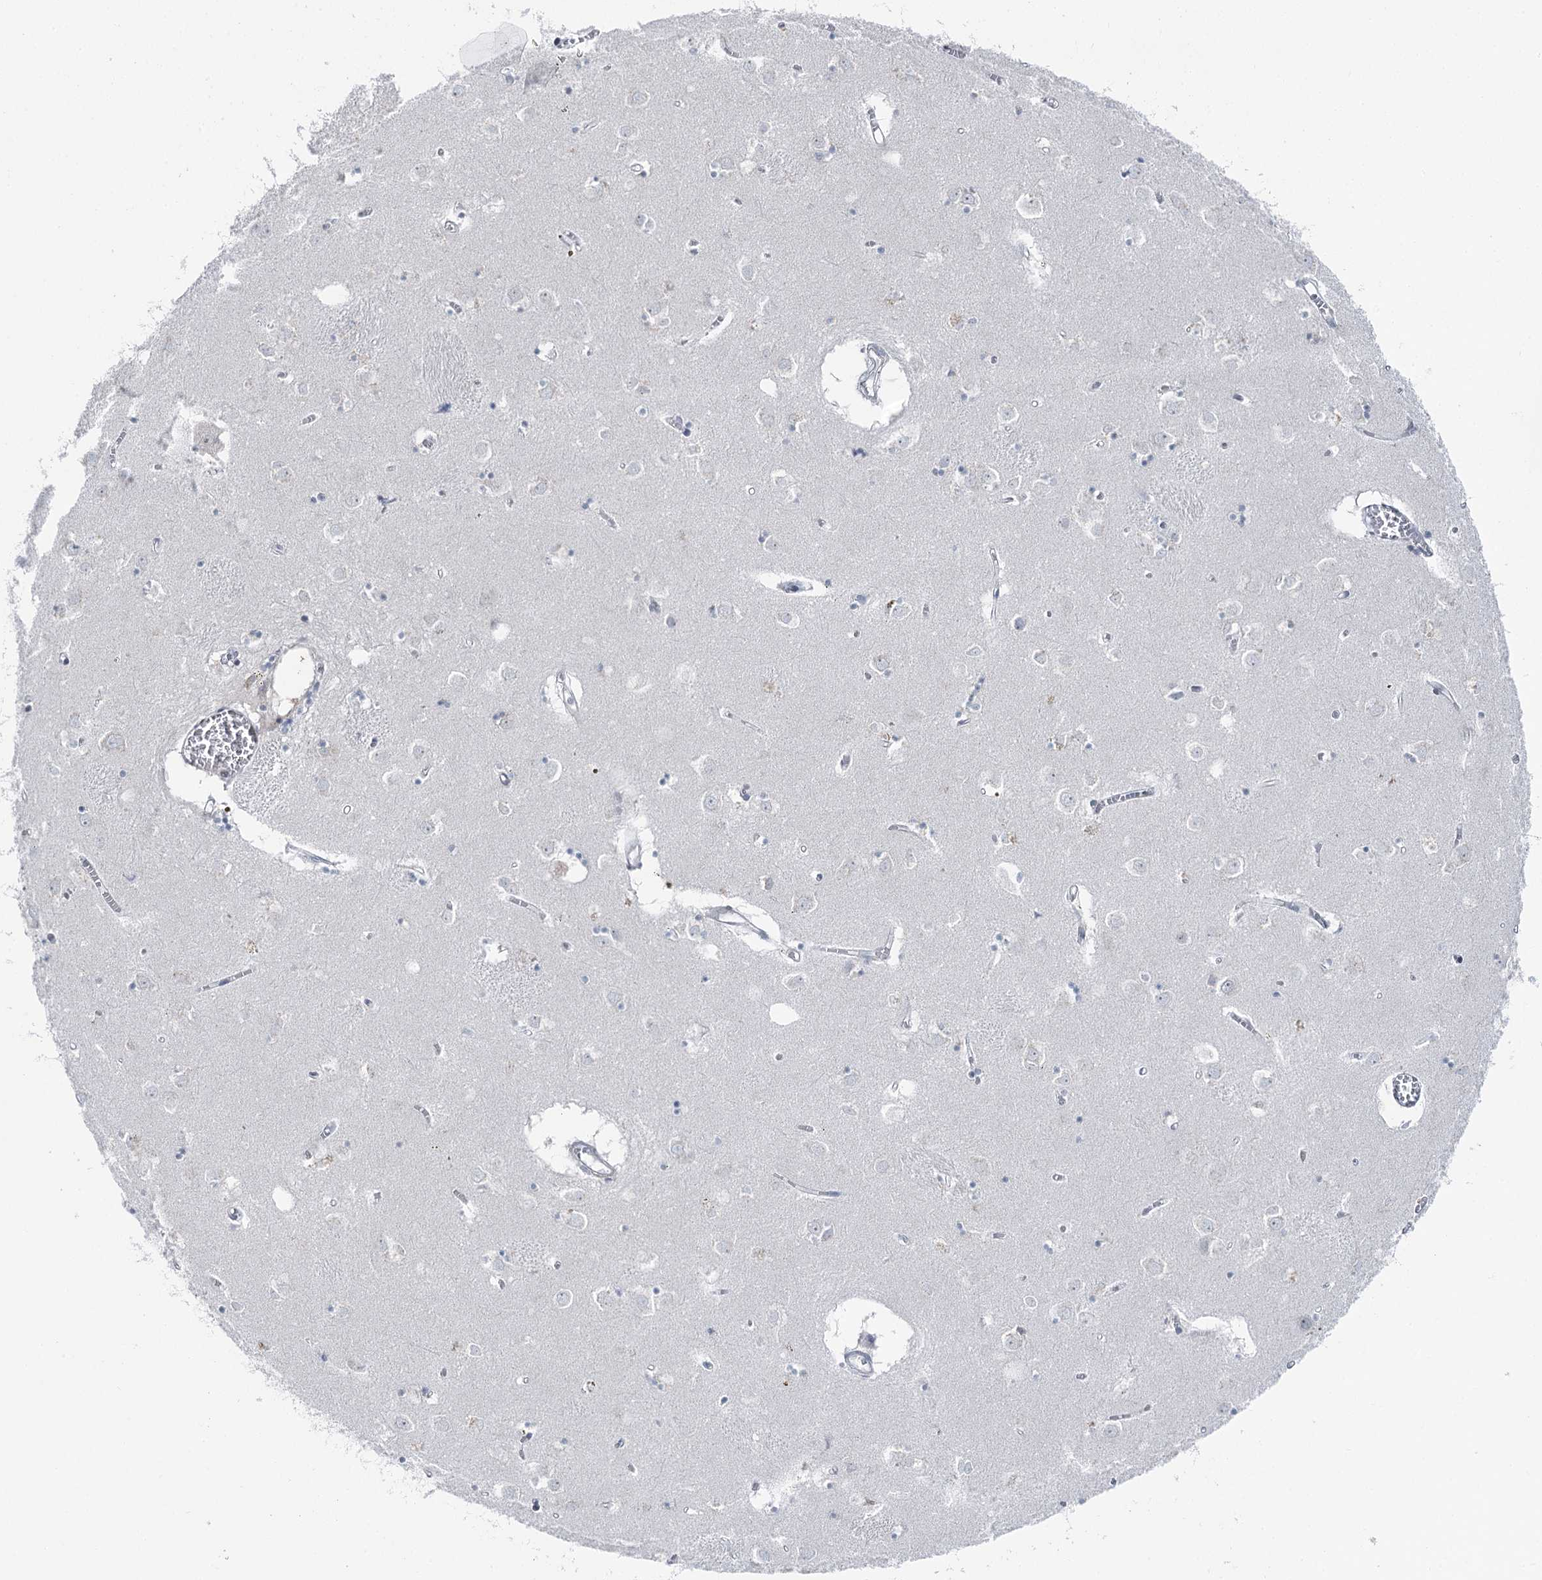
{"staining": {"intensity": "negative", "quantity": "none", "location": "none"}, "tissue": "caudate", "cell_type": "Glial cells", "image_type": "normal", "snomed": [{"axis": "morphology", "description": "Normal tissue, NOS"}, {"axis": "topography", "description": "Lateral ventricle wall"}], "caption": "Glial cells are negative for protein expression in unremarkable human caudate. (DAB IHC with hematoxylin counter stain).", "gene": "STEEP1", "patient": {"sex": "male", "age": 70}}